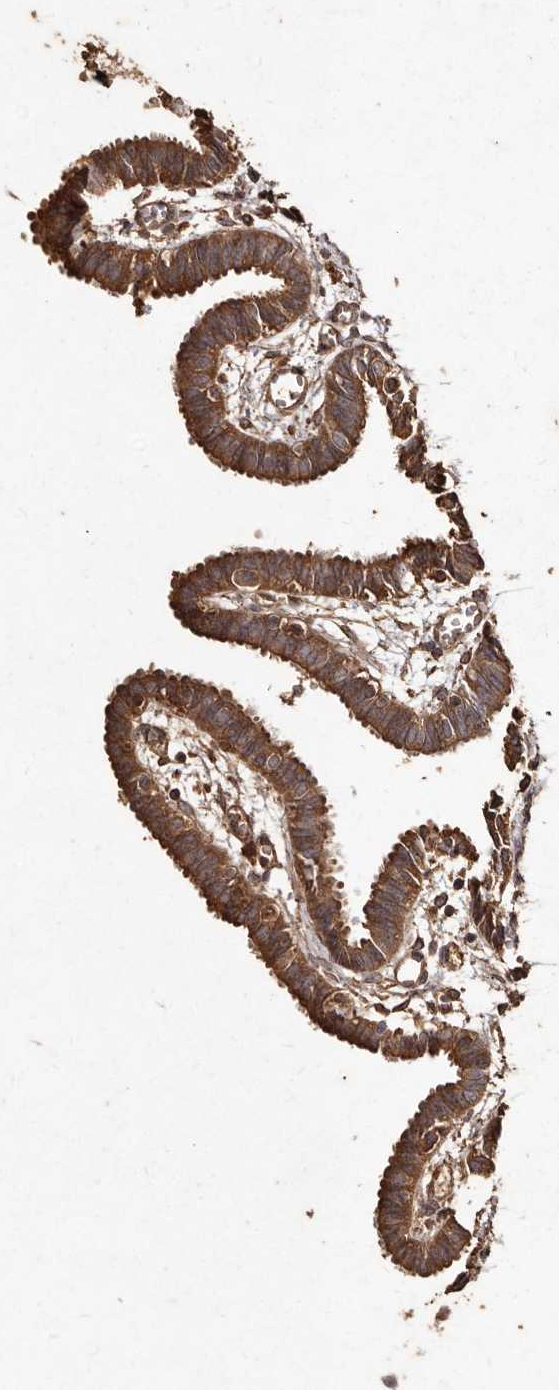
{"staining": {"intensity": "moderate", "quantity": ">75%", "location": "cytoplasmic/membranous"}, "tissue": "fallopian tube", "cell_type": "Glandular cells", "image_type": "normal", "snomed": [{"axis": "morphology", "description": "Normal tissue, NOS"}, {"axis": "topography", "description": "Fallopian tube"}, {"axis": "topography", "description": "Placenta"}], "caption": "IHC of unremarkable fallopian tube demonstrates medium levels of moderate cytoplasmic/membranous expression in approximately >75% of glandular cells. The staining was performed using DAB, with brown indicating positive protein expression. Nuclei are stained blue with hematoxylin.", "gene": "FARS2", "patient": {"sex": "female", "age": 32}}